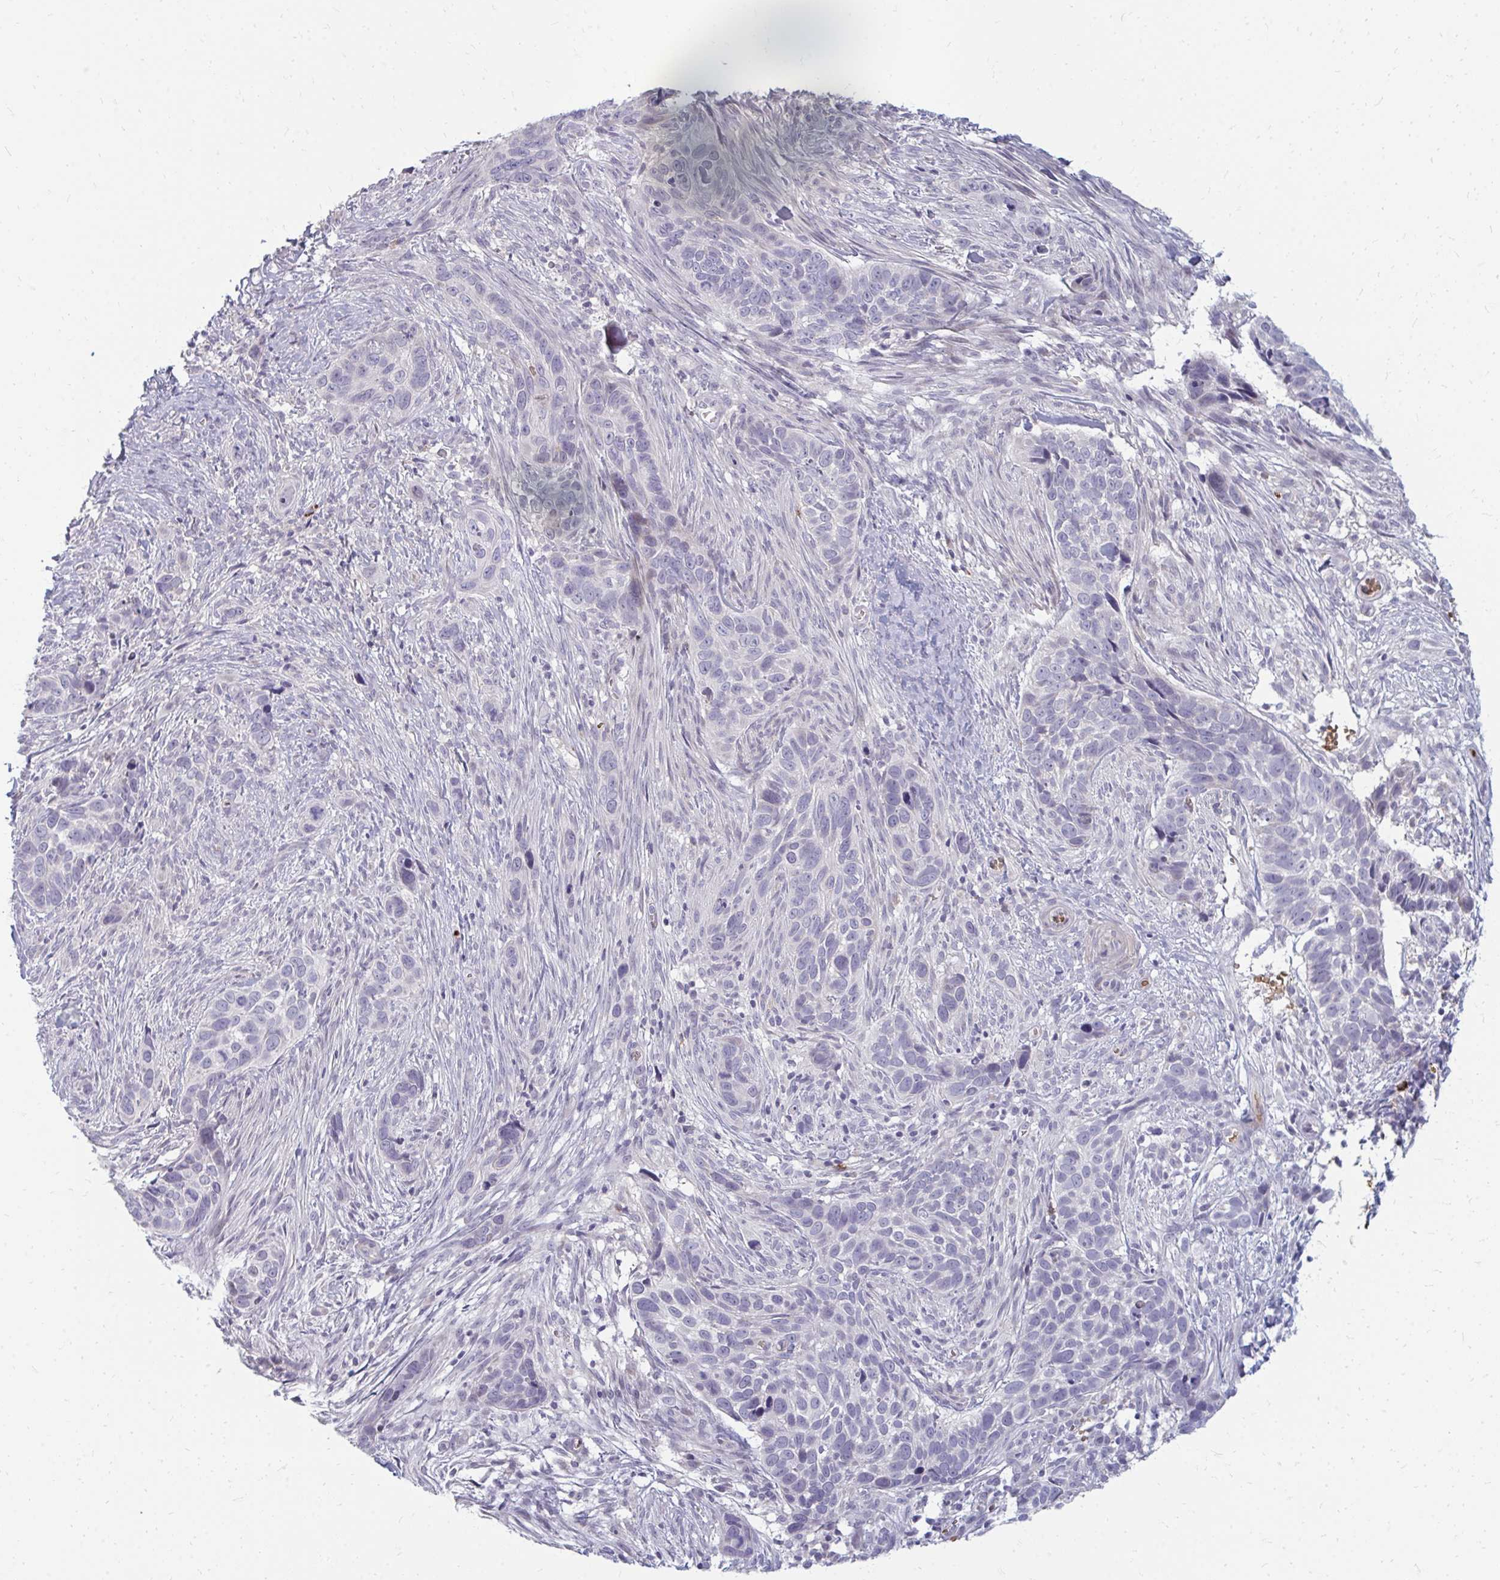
{"staining": {"intensity": "negative", "quantity": "none", "location": "none"}, "tissue": "skin cancer", "cell_type": "Tumor cells", "image_type": "cancer", "snomed": [{"axis": "morphology", "description": "Basal cell carcinoma"}, {"axis": "topography", "description": "Skin"}], "caption": "An image of human skin cancer is negative for staining in tumor cells.", "gene": "RAB33A", "patient": {"sex": "female", "age": 82}}